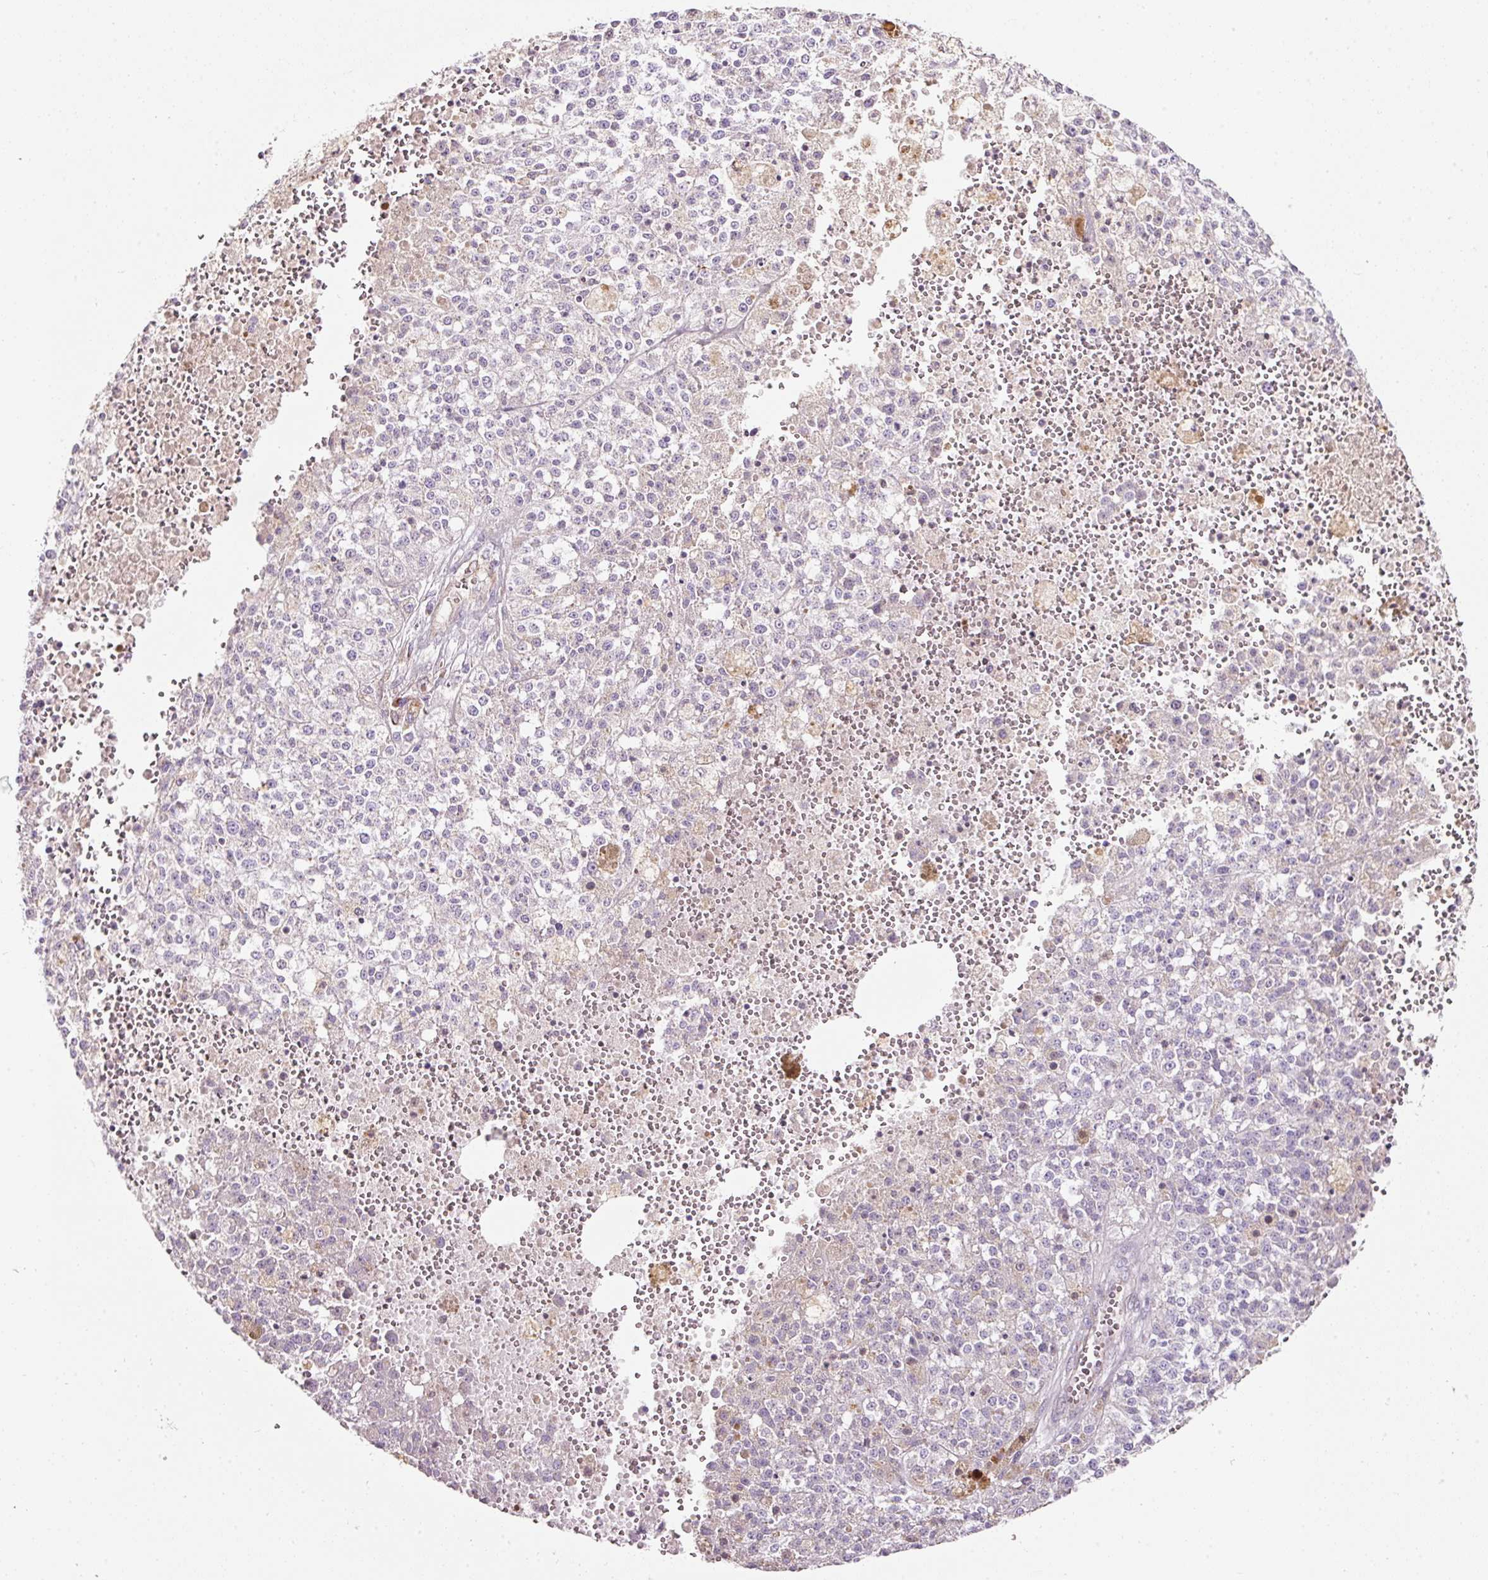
{"staining": {"intensity": "negative", "quantity": "none", "location": "none"}, "tissue": "melanoma", "cell_type": "Tumor cells", "image_type": "cancer", "snomed": [{"axis": "morphology", "description": "Malignant melanoma, NOS"}, {"axis": "topography", "description": "Skin"}], "caption": "Tumor cells show no significant staining in melanoma.", "gene": "NBPF11", "patient": {"sex": "female", "age": 64}}